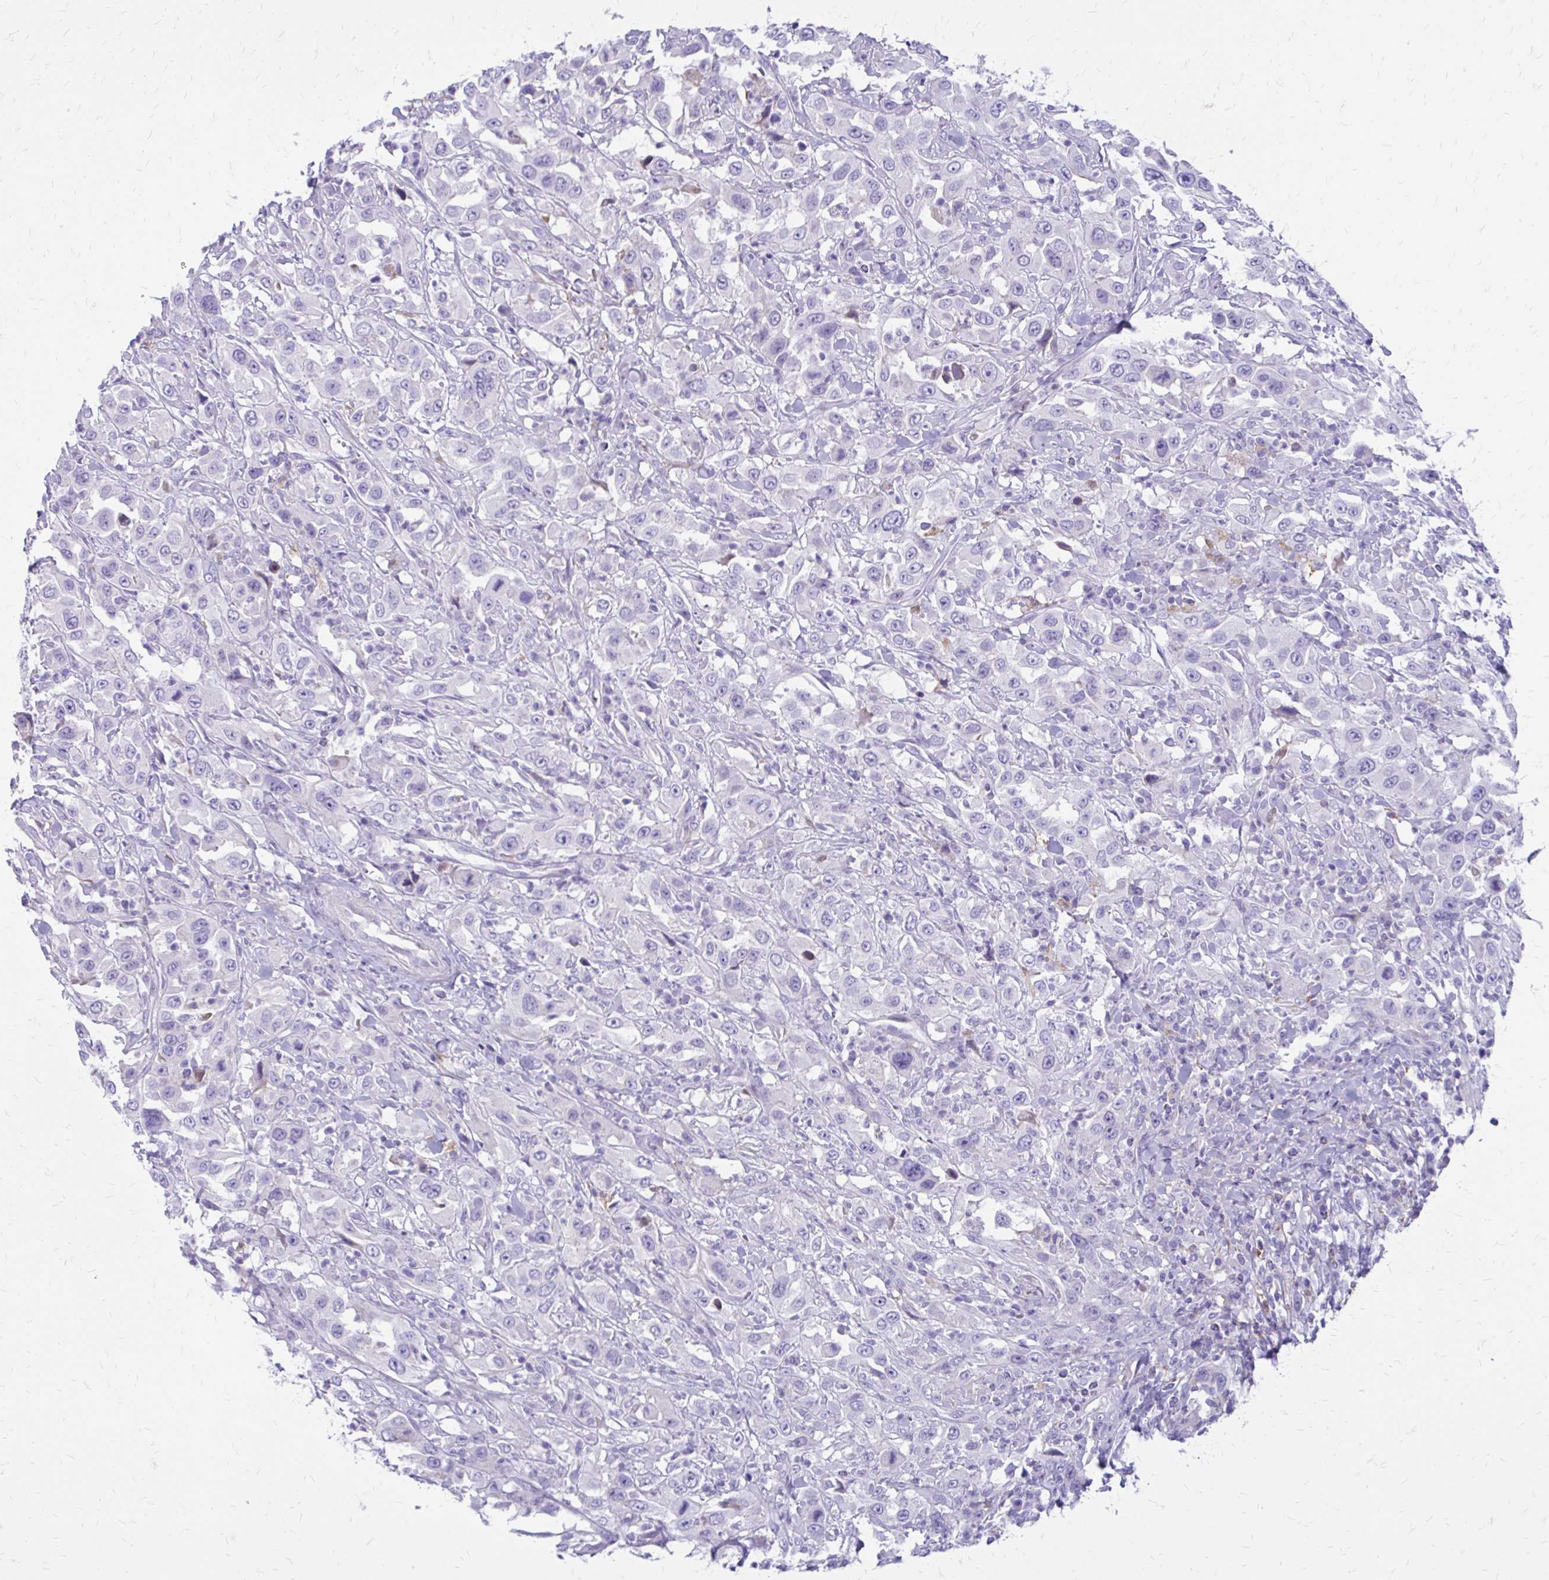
{"staining": {"intensity": "negative", "quantity": "none", "location": "none"}, "tissue": "urothelial cancer", "cell_type": "Tumor cells", "image_type": "cancer", "snomed": [{"axis": "morphology", "description": "Urothelial carcinoma, High grade"}, {"axis": "topography", "description": "Urinary bladder"}], "caption": "This photomicrograph is of urothelial cancer stained with immunohistochemistry to label a protein in brown with the nuclei are counter-stained blue. There is no staining in tumor cells.", "gene": "SIGLEC11", "patient": {"sex": "male", "age": 61}}